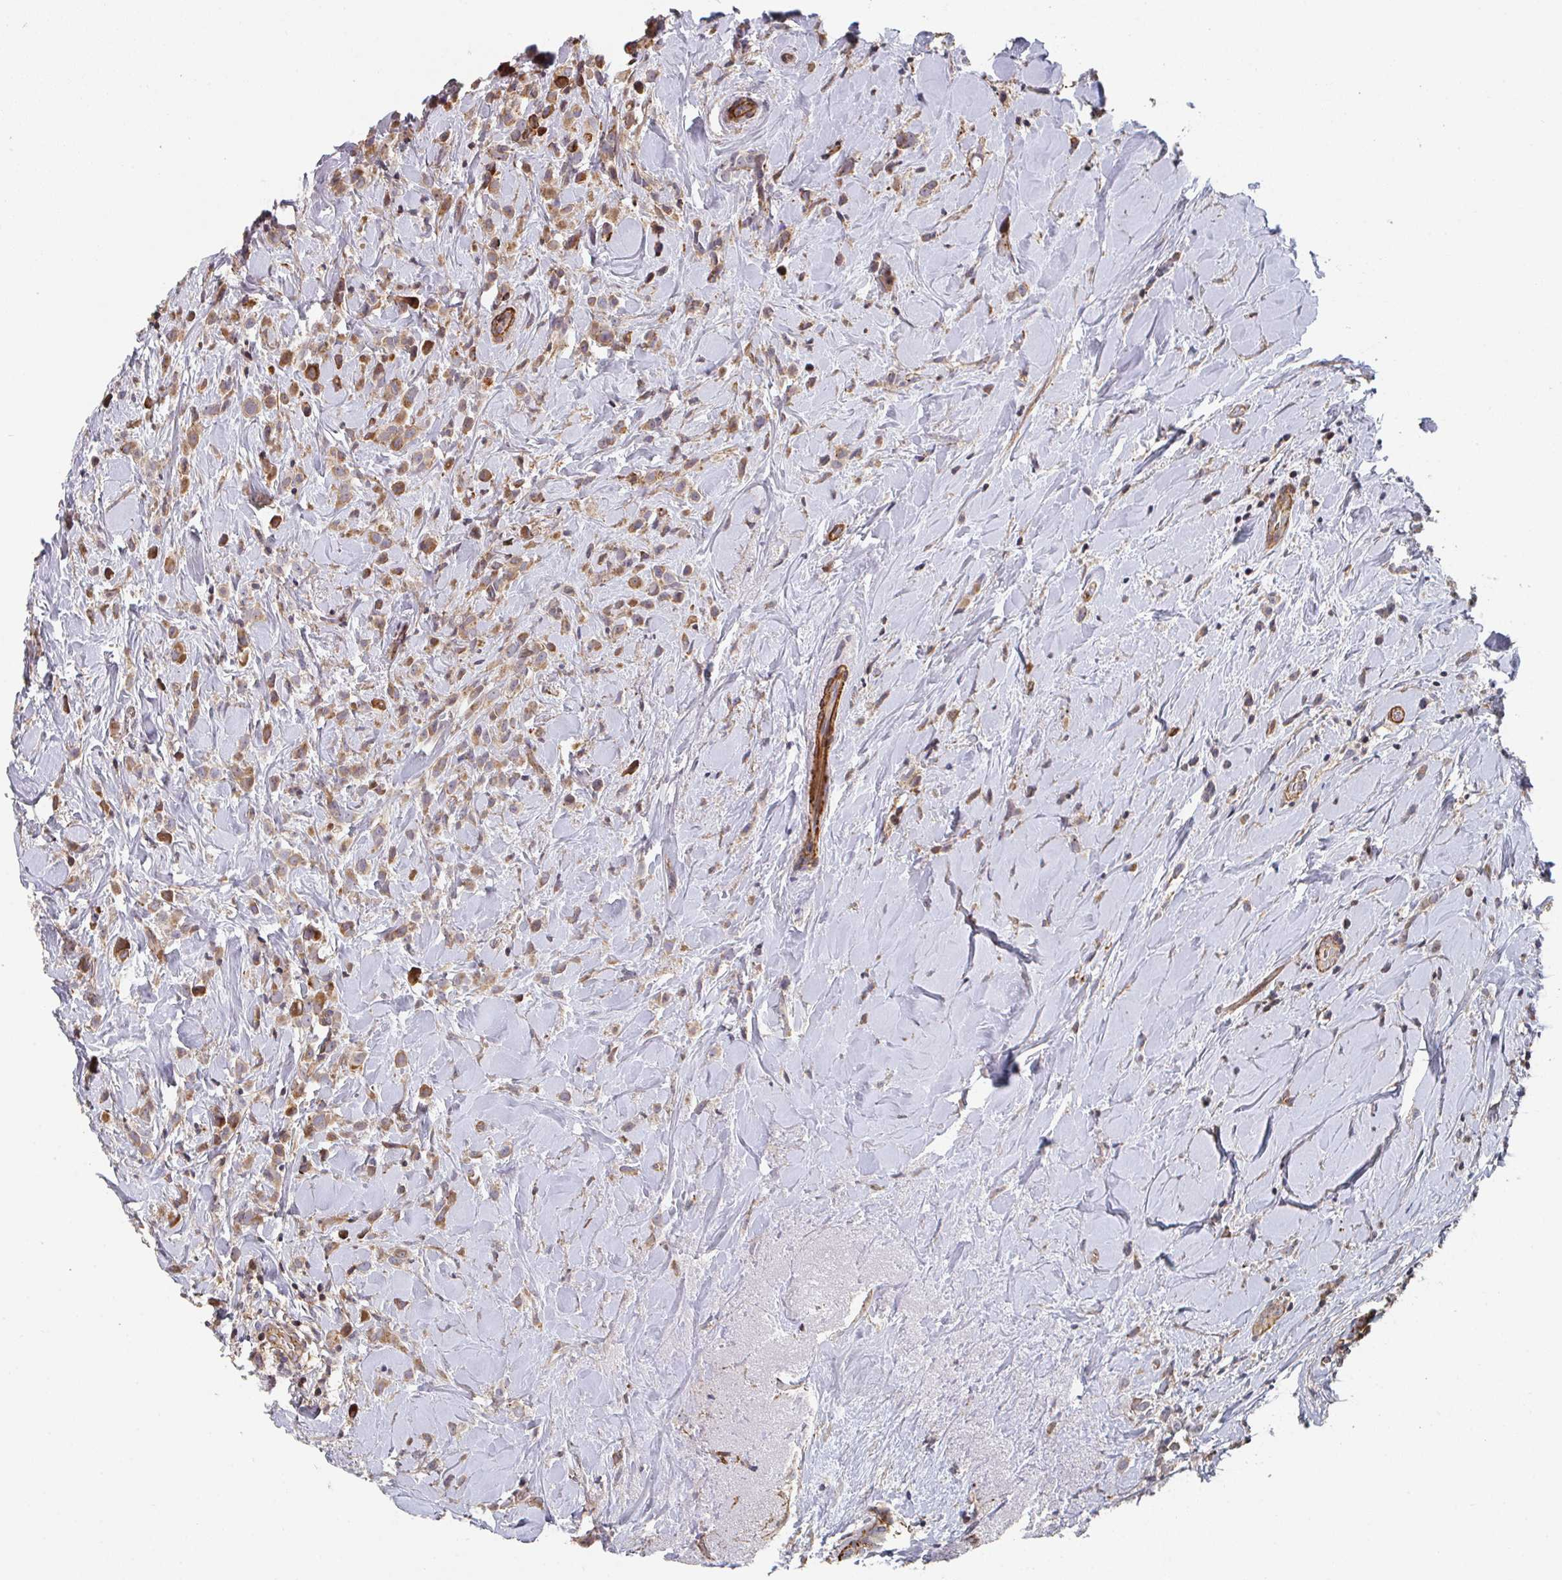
{"staining": {"intensity": "moderate", "quantity": ">75%", "location": "cytoplasmic/membranous"}, "tissue": "breast cancer", "cell_type": "Tumor cells", "image_type": "cancer", "snomed": [{"axis": "morphology", "description": "Duct carcinoma"}, {"axis": "topography", "description": "Breast"}], "caption": "This photomicrograph shows IHC staining of human breast cancer, with medium moderate cytoplasmic/membranous positivity in approximately >75% of tumor cells.", "gene": "FZD2", "patient": {"sex": "female", "age": 80}}